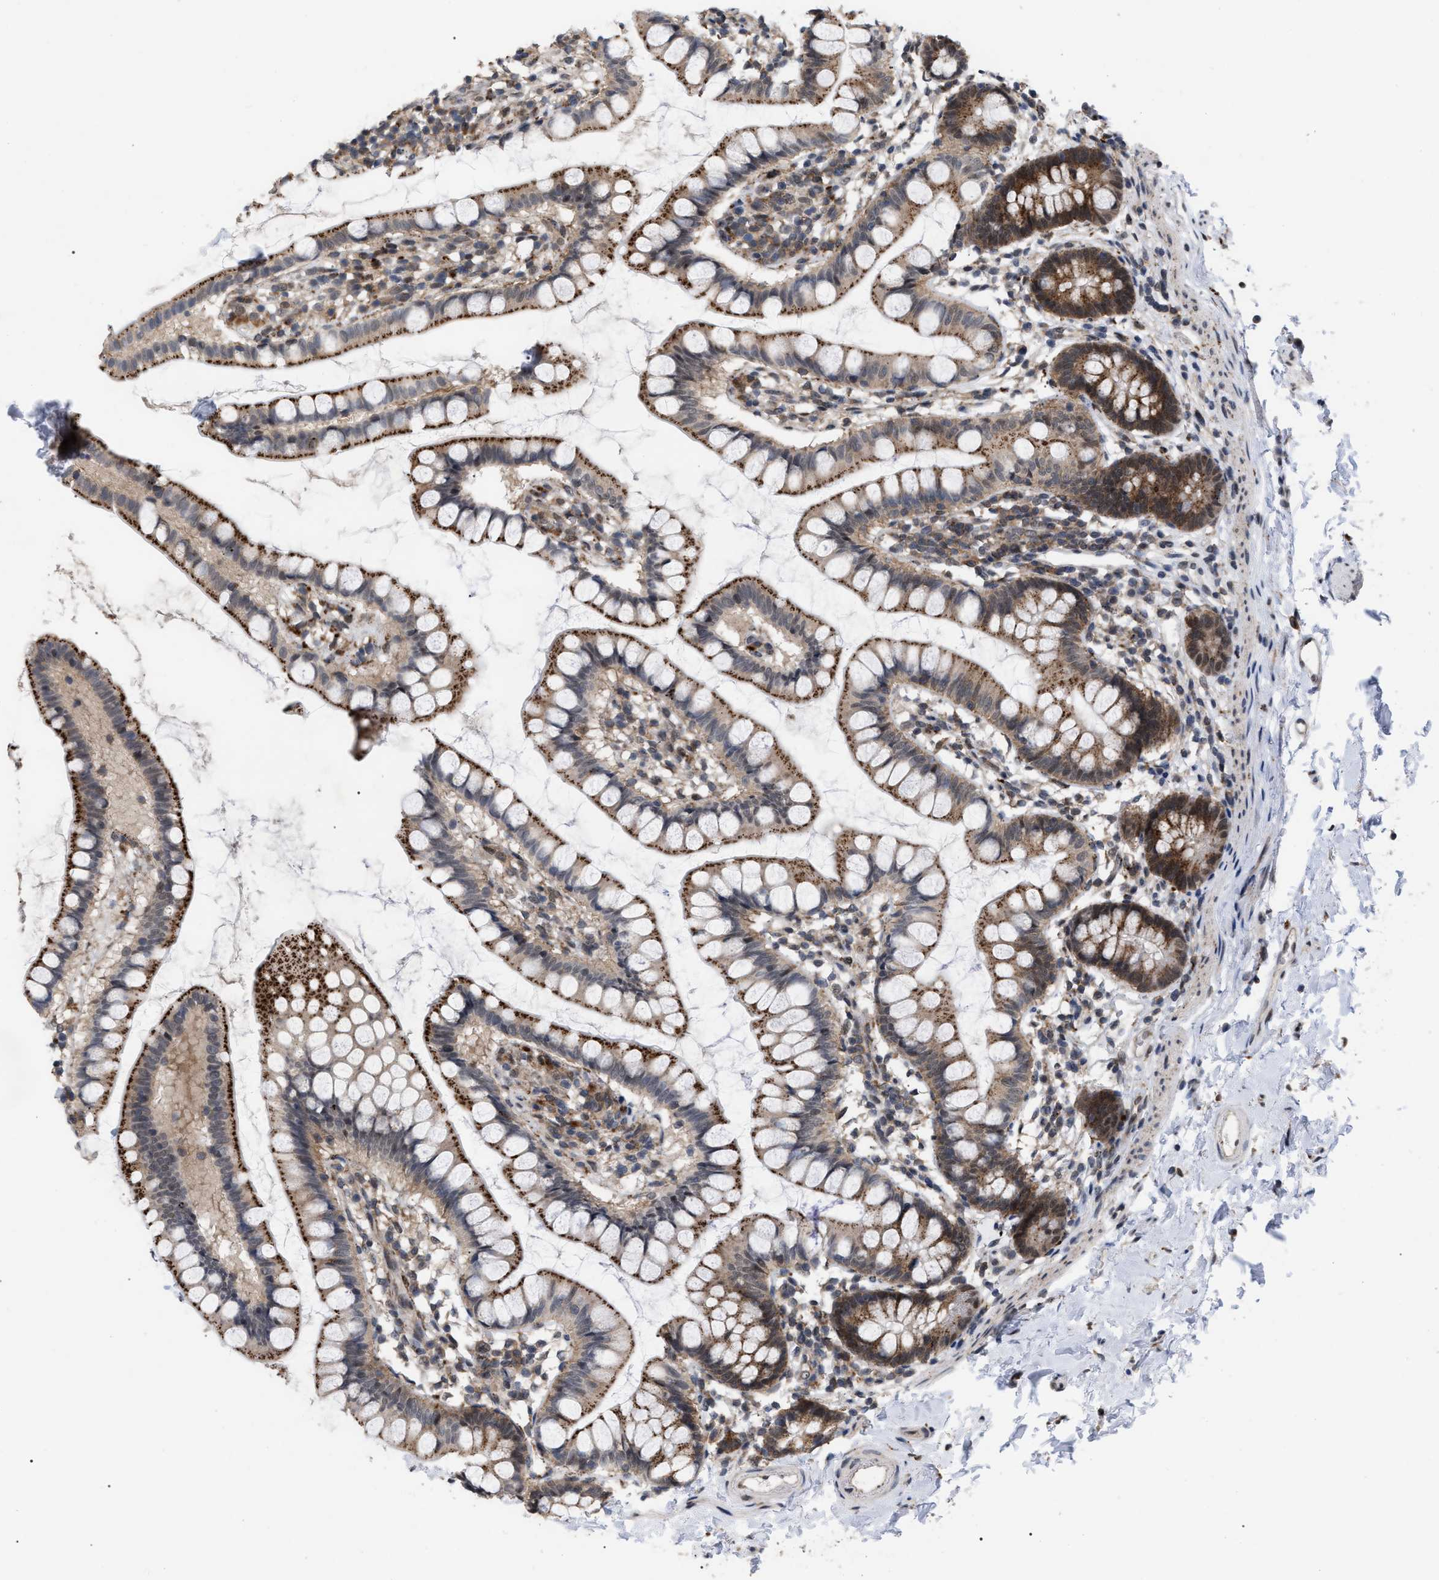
{"staining": {"intensity": "strong", "quantity": ">75%", "location": "cytoplasmic/membranous"}, "tissue": "small intestine", "cell_type": "Glandular cells", "image_type": "normal", "snomed": [{"axis": "morphology", "description": "Normal tissue, NOS"}, {"axis": "topography", "description": "Small intestine"}], "caption": "Protein staining shows strong cytoplasmic/membranous expression in about >75% of glandular cells in normal small intestine. The staining is performed using DAB (3,3'-diaminobenzidine) brown chromogen to label protein expression. The nuclei are counter-stained blue using hematoxylin.", "gene": "UPF1", "patient": {"sex": "female", "age": 84}}